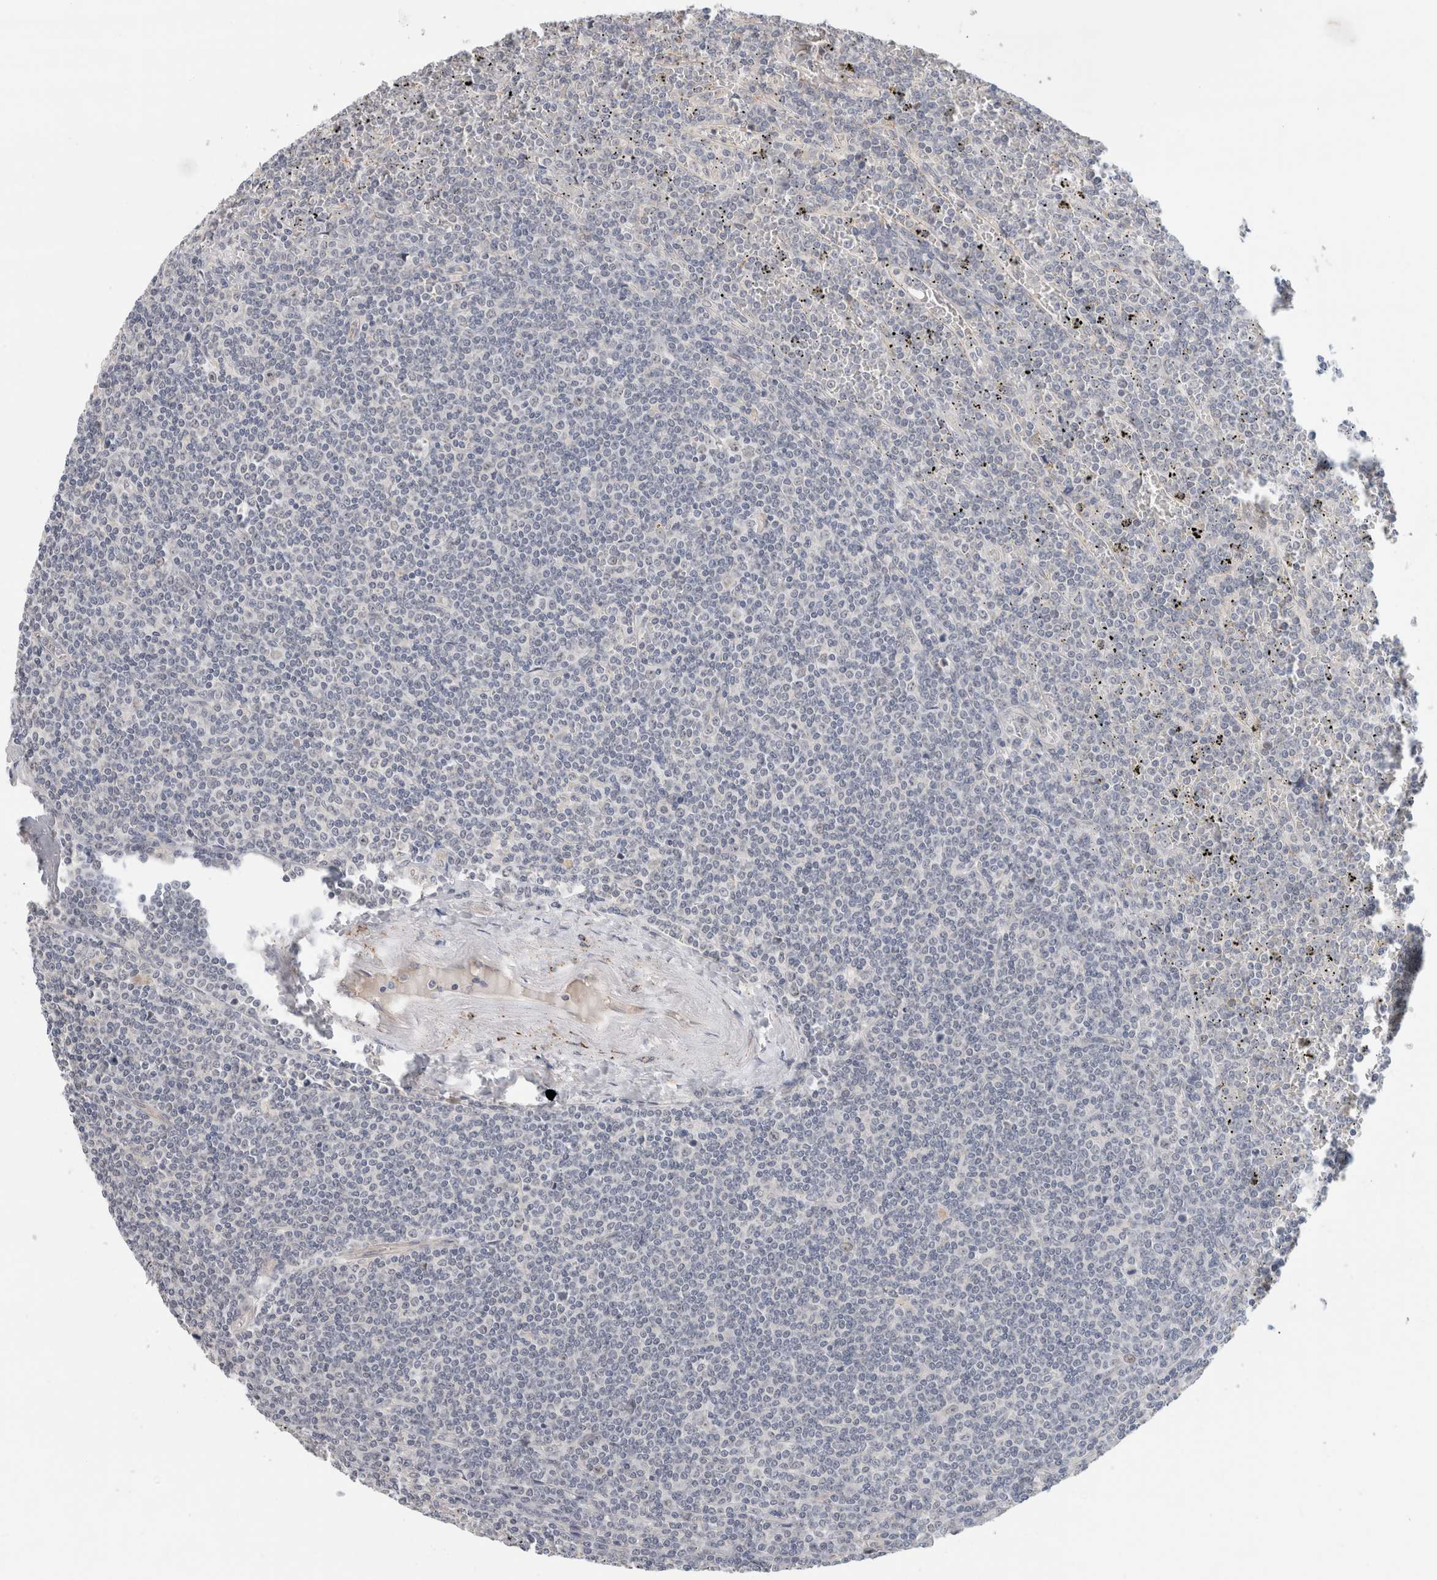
{"staining": {"intensity": "negative", "quantity": "none", "location": "none"}, "tissue": "lymphoma", "cell_type": "Tumor cells", "image_type": "cancer", "snomed": [{"axis": "morphology", "description": "Malignant lymphoma, non-Hodgkin's type, Low grade"}, {"axis": "topography", "description": "Spleen"}], "caption": "High power microscopy photomicrograph of an IHC histopathology image of low-grade malignant lymphoma, non-Hodgkin's type, revealing no significant staining in tumor cells.", "gene": "HCN3", "patient": {"sex": "female", "age": 19}}